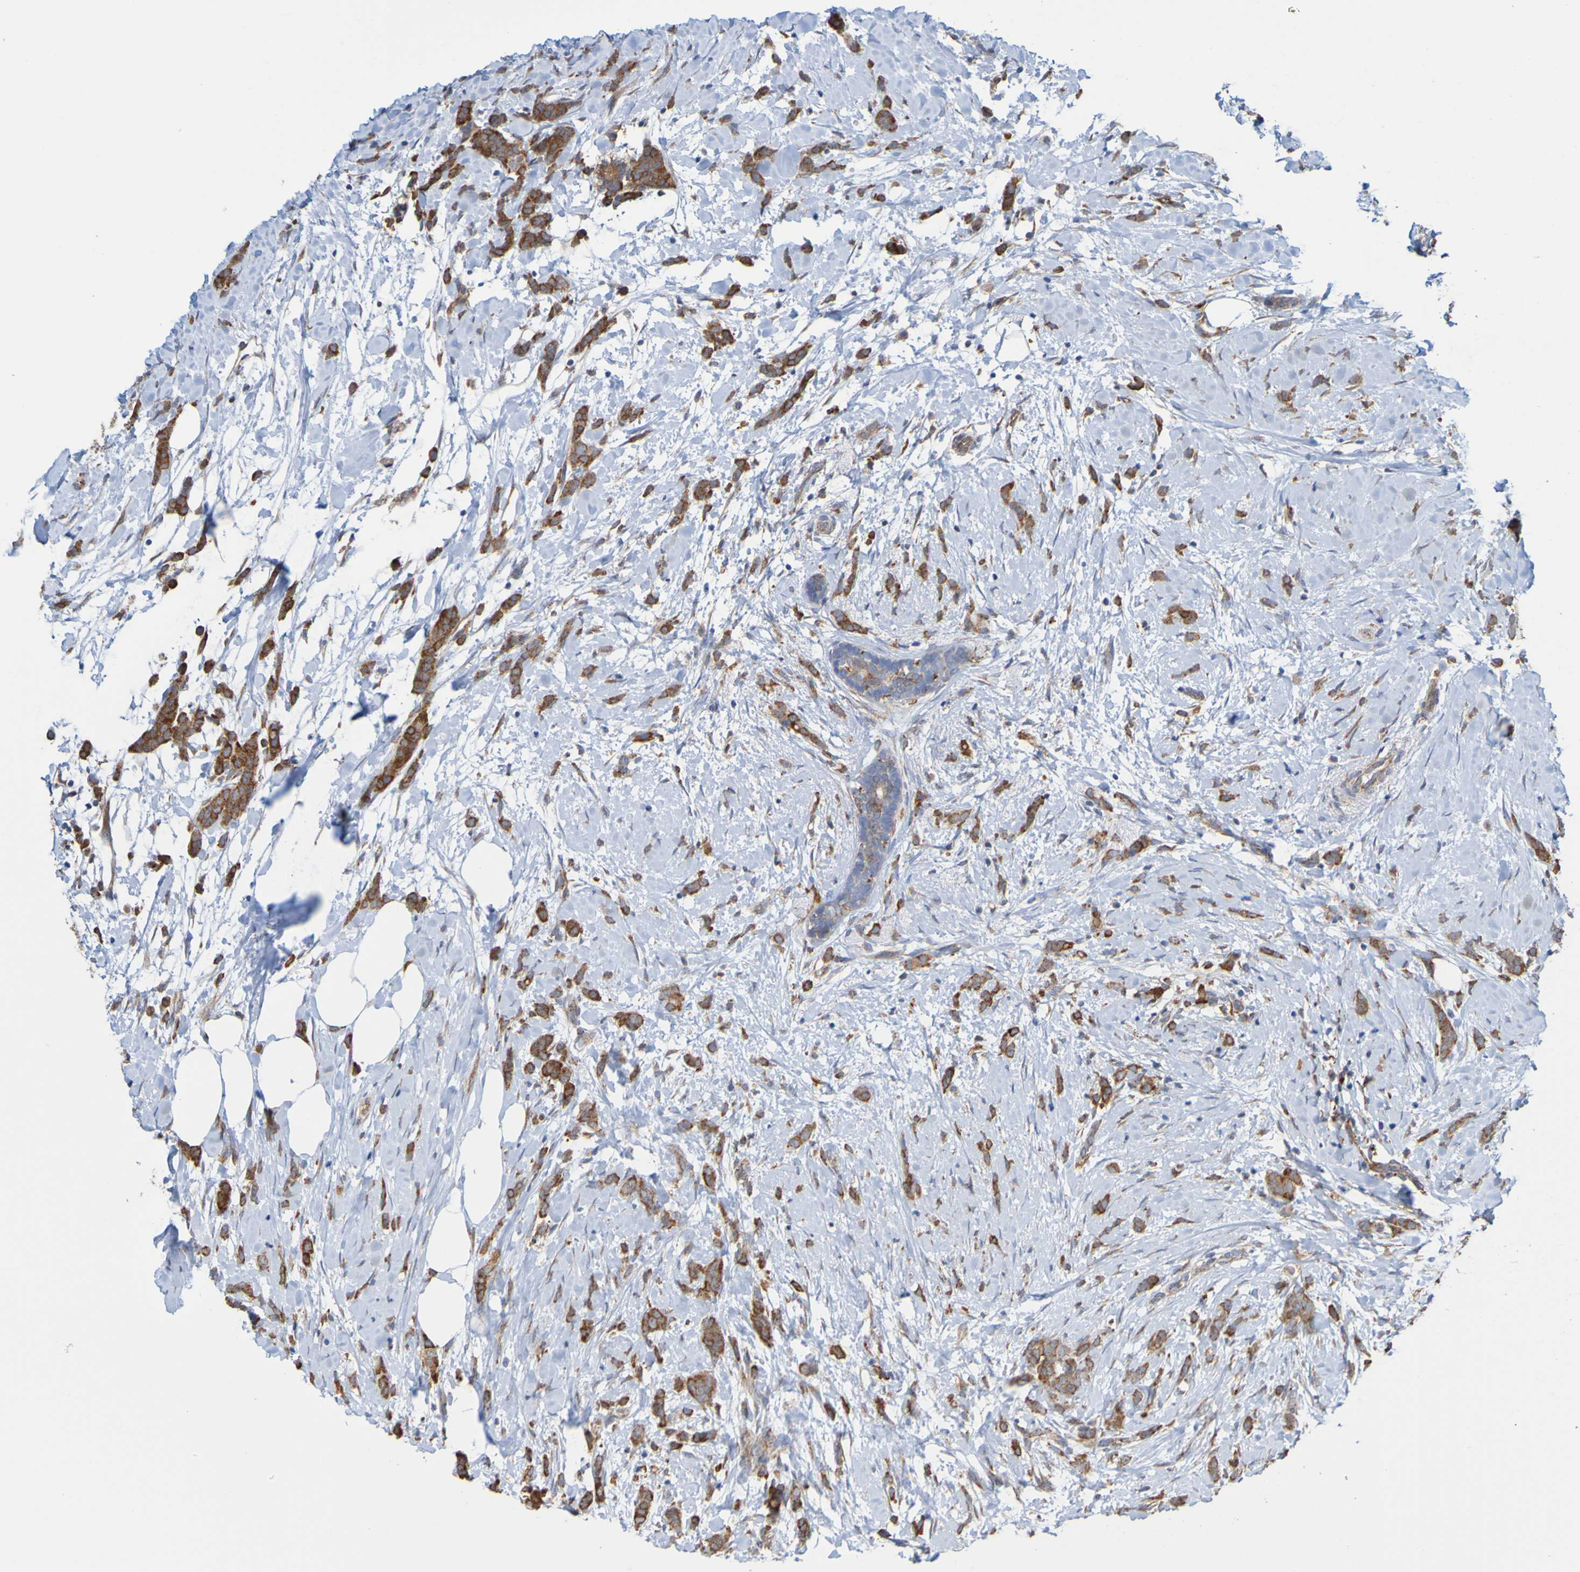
{"staining": {"intensity": "strong", "quantity": "25%-75%", "location": "cytoplasmic/membranous"}, "tissue": "breast cancer", "cell_type": "Tumor cells", "image_type": "cancer", "snomed": [{"axis": "morphology", "description": "Lobular carcinoma, in situ"}, {"axis": "morphology", "description": "Lobular carcinoma"}, {"axis": "topography", "description": "Breast"}], "caption": "This micrograph exhibits IHC staining of human lobular carcinoma in situ (breast), with high strong cytoplasmic/membranous expression in approximately 25%-75% of tumor cells.", "gene": "PDIA3", "patient": {"sex": "female", "age": 41}}